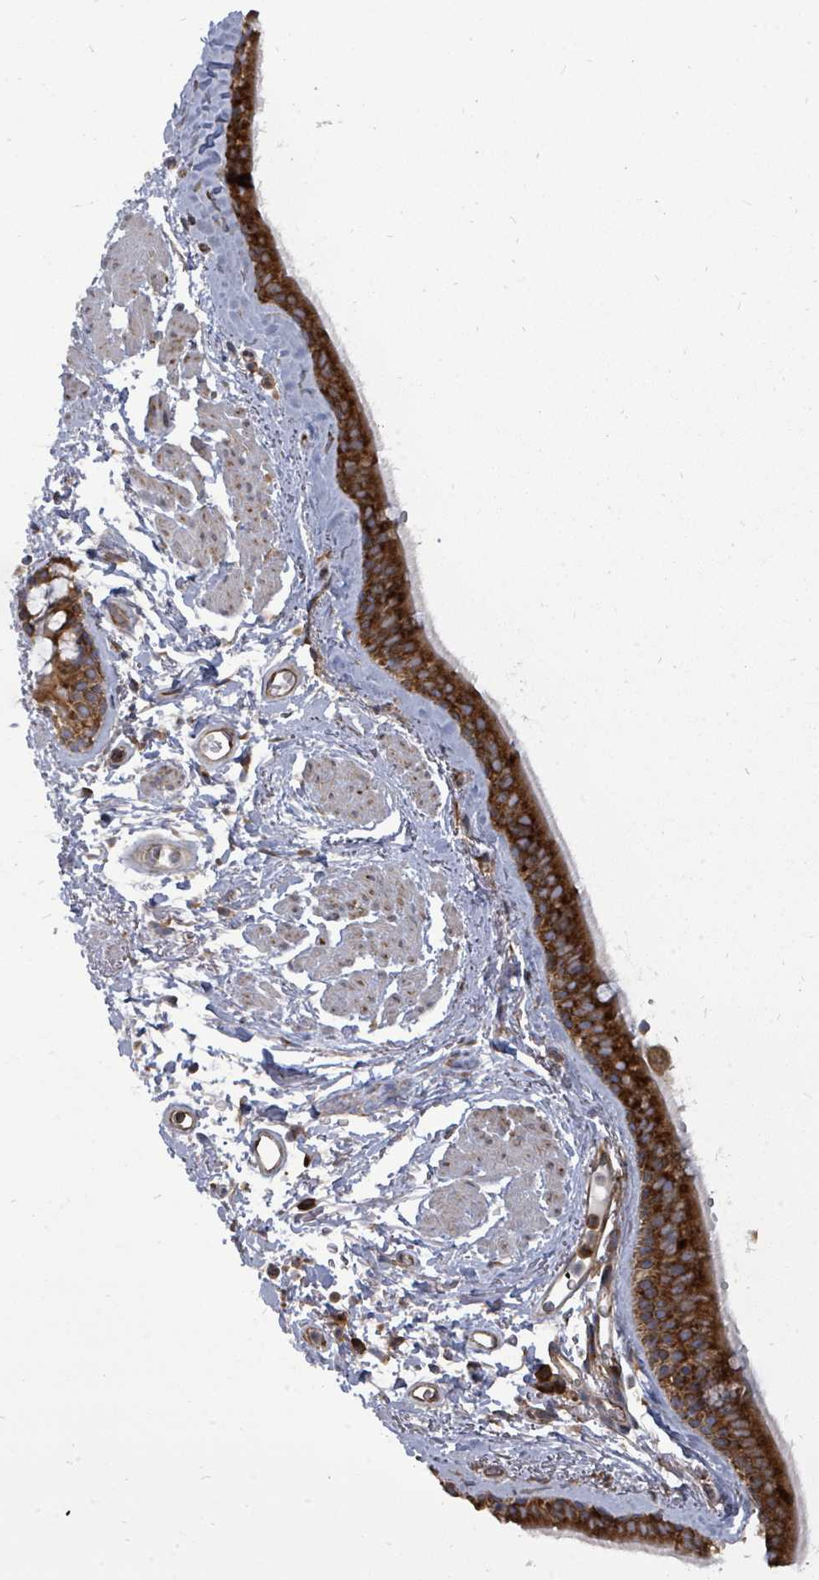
{"staining": {"intensity": "strong", "quantity": ">75%", "location": "cytoplasmic/membranous"}, "tissue": "bronchus", "cell_type": "Respiratory epithelial cells", "image_type": "normal", "snomed": [{"axis": "morphology", "description": "Normal tissue, NOS"}, {"axis": "topography", "description": "Lymph node"}, {"axis": "topography", "description": "Cartilage tissue"}, {"axis": "topography", "description": "Bronchus"}], "caption": "Approximately >75% of respiratory epithelial cells in benign bronchus display strong cytoplasmic/membranous protein expression as visualized by brown immunohistochemical staining.", "gene": "EIF3CL", "patient": {"sex": "female", "age": 70}}